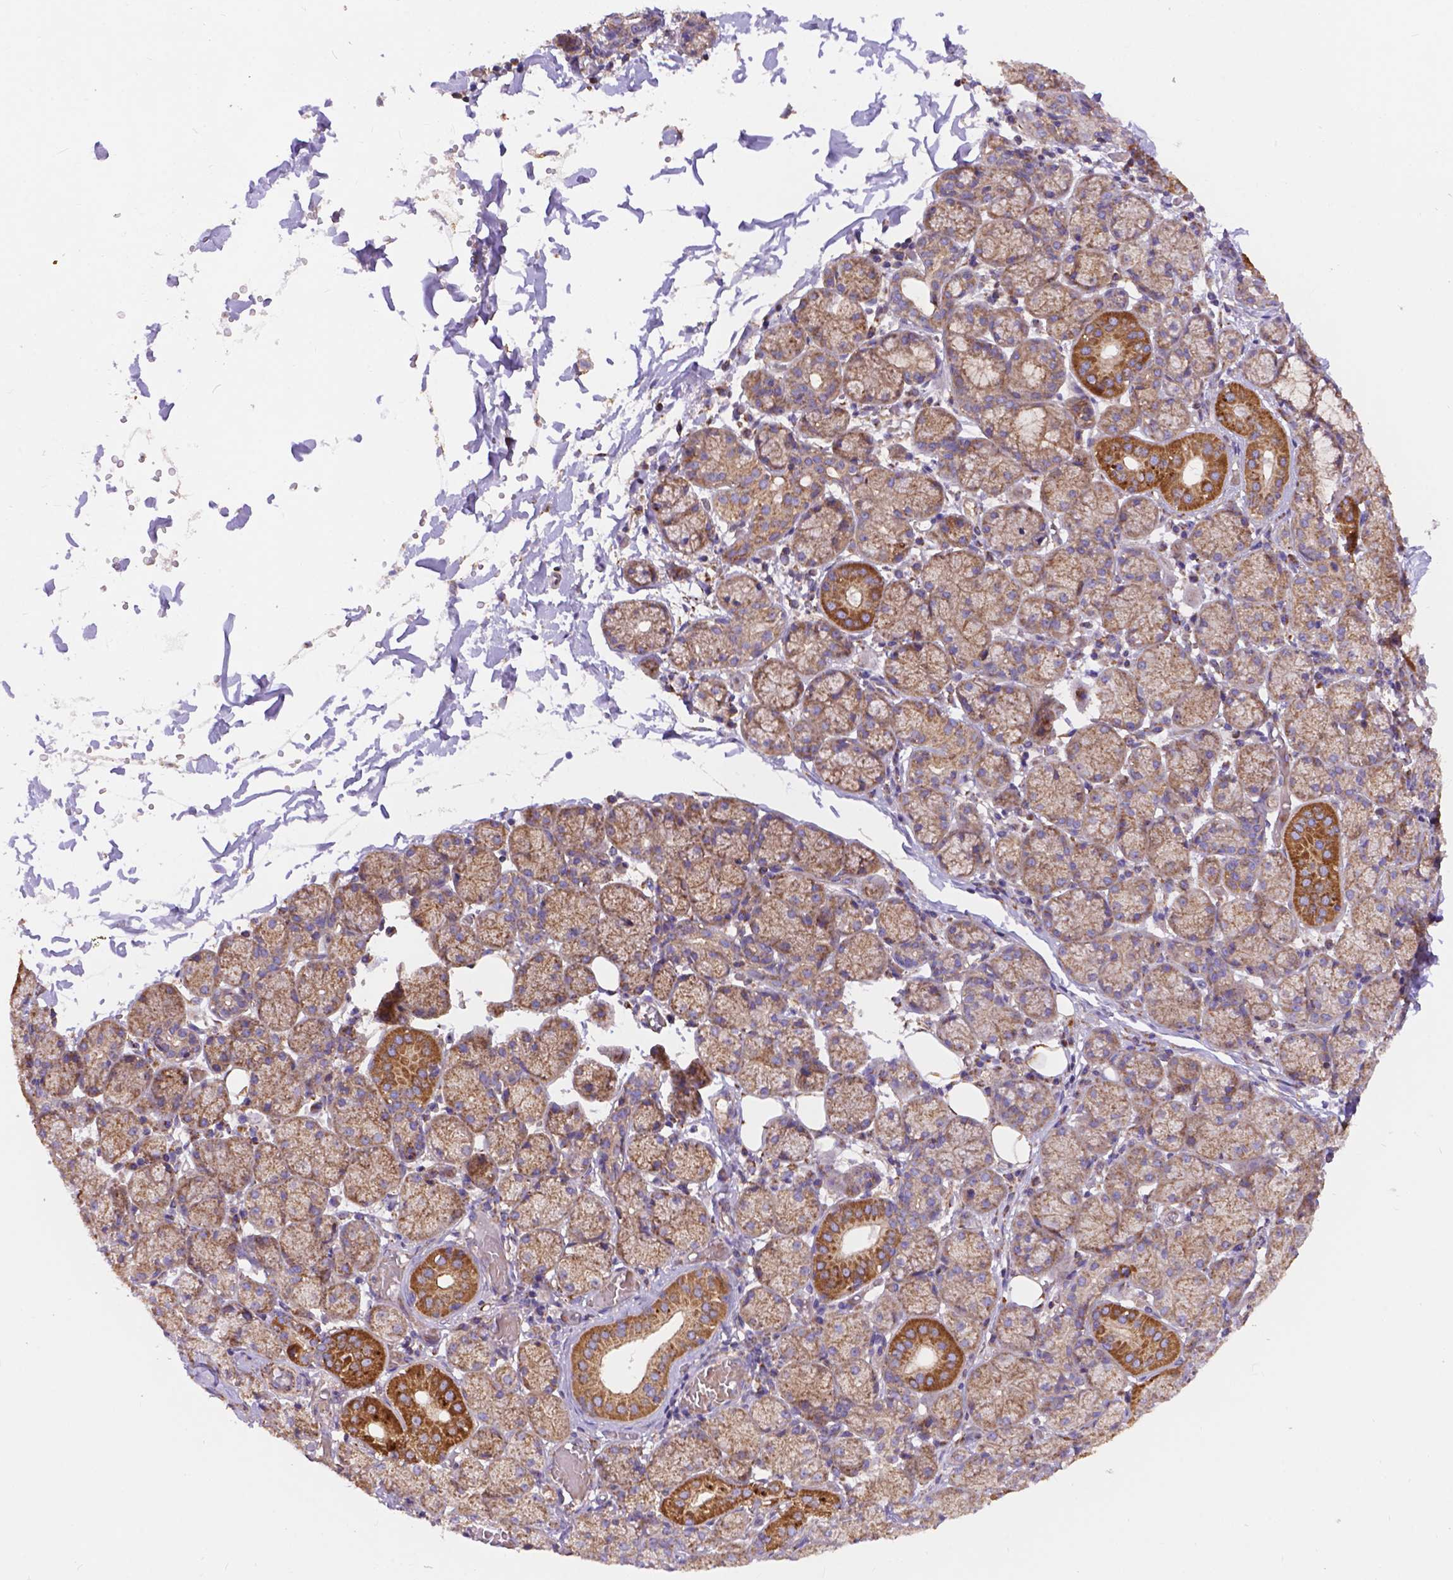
{"staining": {"intensity": "strong", "quantity": "25%-75%", "location": "cytoplasmic/membranous"}, "tissue": "salivary gland", "cell_type": "Glandular cells", "image_type": "normal", "snomed": [{"axis": "morphology", "description": "Normal tissue, NOS"}, {"axis": "topography", "description": "Salivary gland"}, {"axis": "topography", "description": "Peripheral nerve tissue"}], "caption": "Immunohistochemical staining of benign human salivary gland demonstrates strong cytoplasmic/membranous protein expression in about 25%-75% of glandular cells. Ihc stains the protein of interest in brown and the nuclei are stained blue.", "gene": "AK3", "patient": {"sex": "female", "age": 24}}